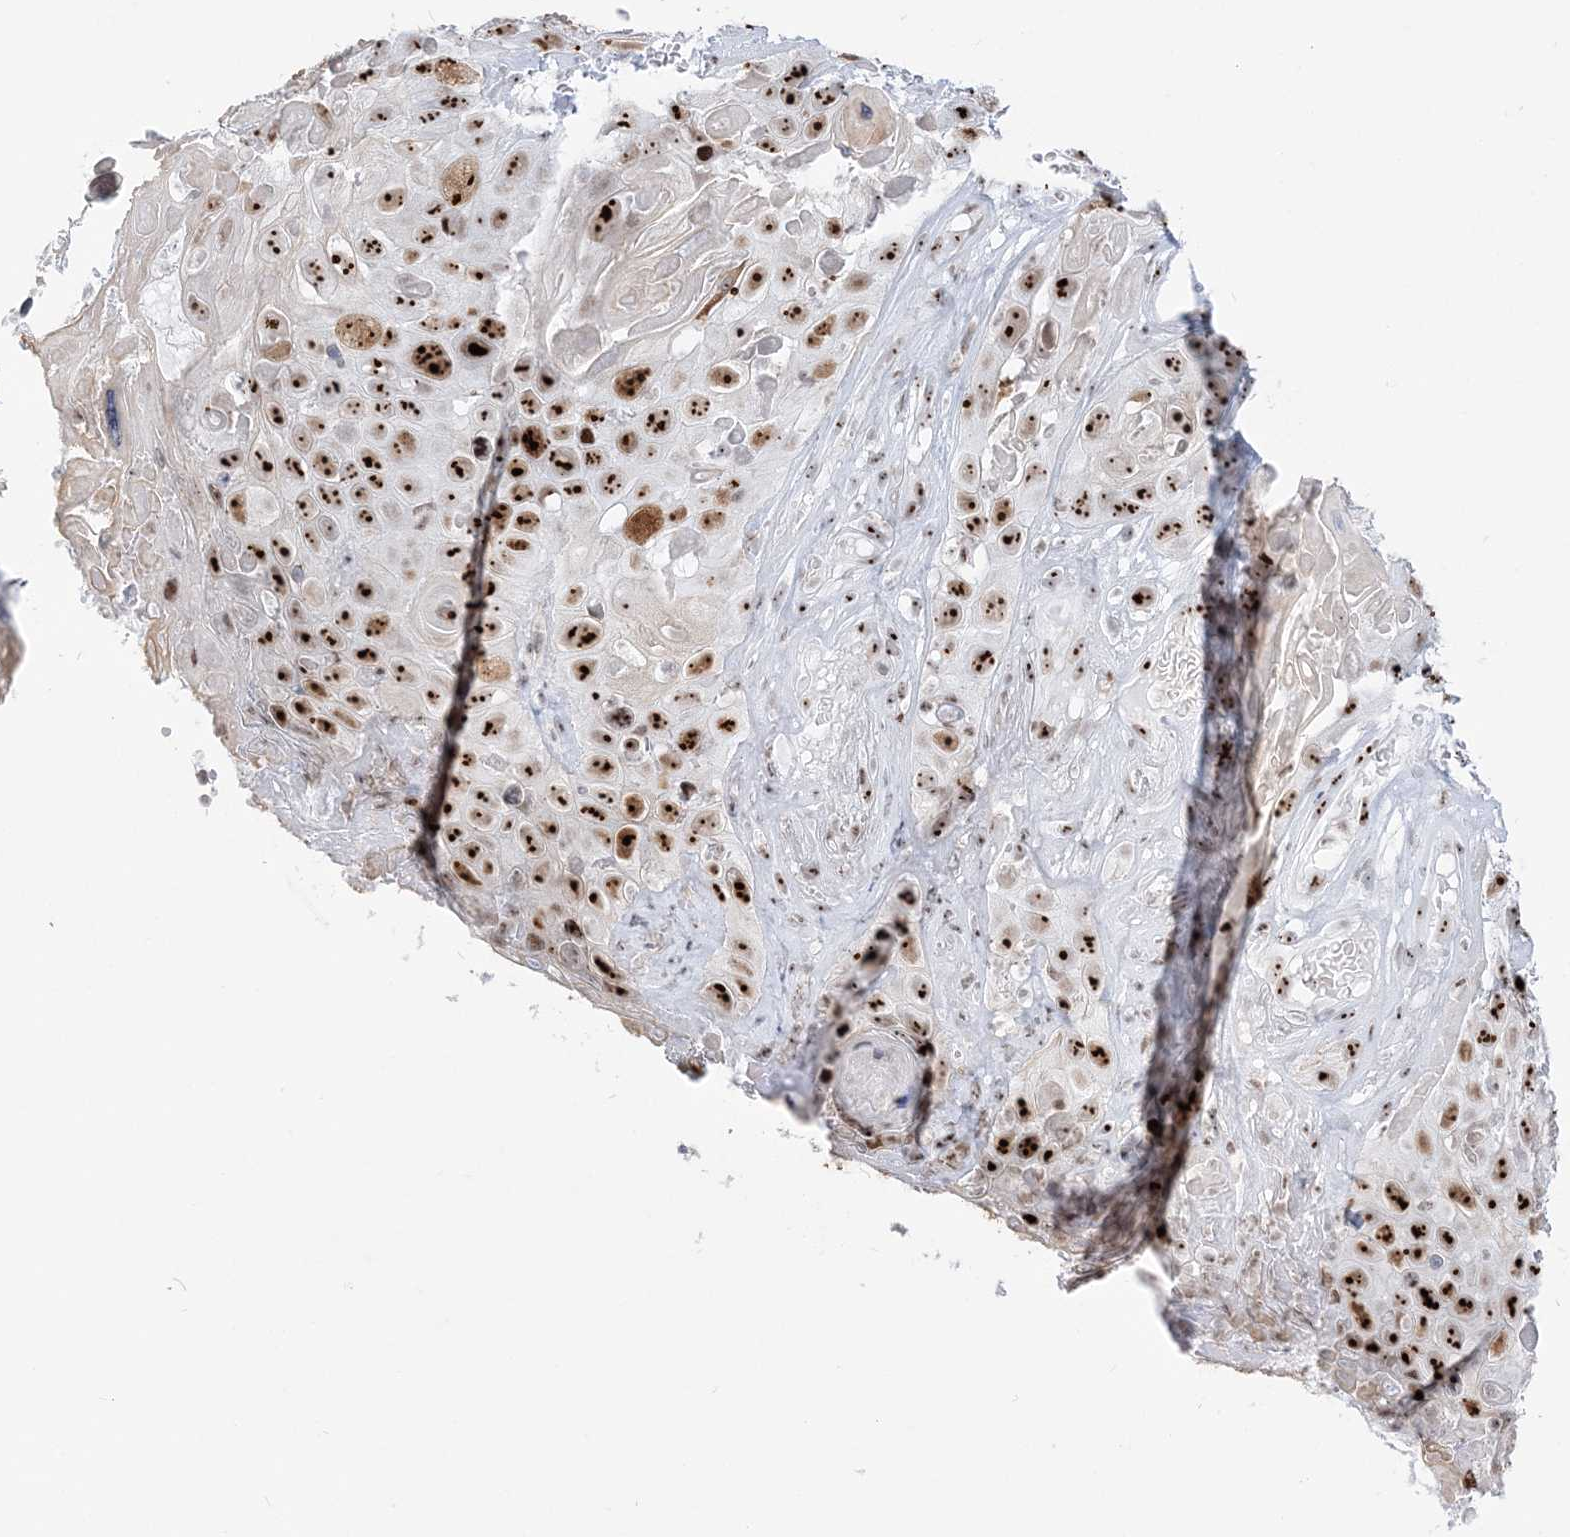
{"staining": {"intensity": "strong", "quantity": ">75%", "location": "nuclear"}, "tissue": "skin cancer", "cell_type": "Tumor cells", "image_type": "cancer", "snomed": [{"axis": "morphology", "description": "Squamous cell carcinoma, NOS"}, {"axis": "topography", "description": "Skin"}], "caption": "Skin cancer (squamous cell carcinoma) was stained to show a protein in brown. There is high levels of strong nuclear positivity in about >75% of tumor cells. (brown staining indicates protein expression, while blue staining denotes nuclei).", "gene": "DDX21", "patient": {"sex": "male", "age": 55}}